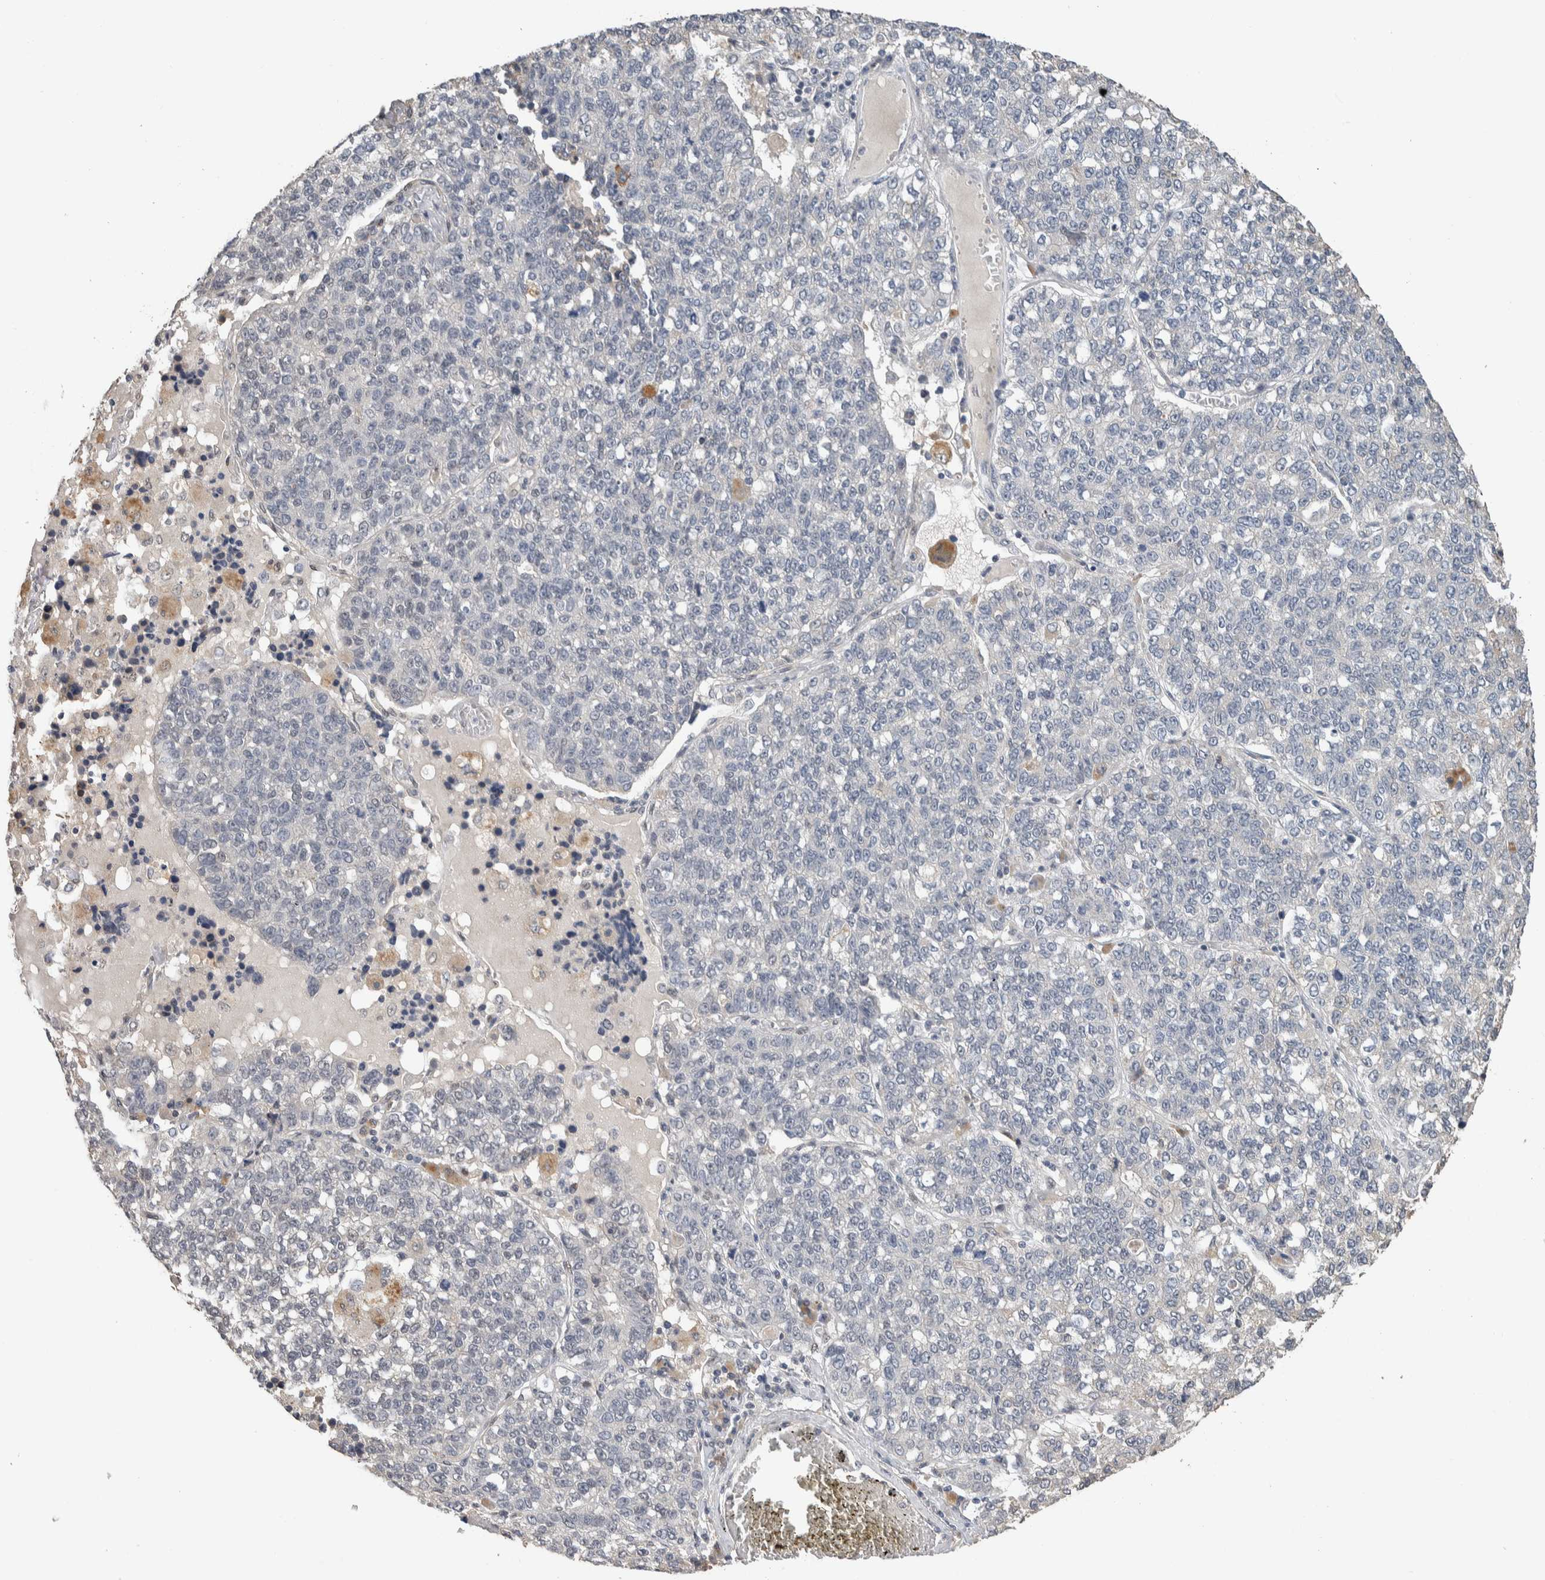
{"staining": {"intensity": "negative", "quantity": "none", "location": "none"}, "tissue": "lung cancer", "cell_type": "Tumor cells", "image_type": "cancer", "snomed": [{"axis": "morphology", "description": "Adenocarcinoma, NOS"}, {"axis": "topography", "description": "Lung"}], "caption": "High power microscopy histopathology image of an immunohistochemistry (IHC) image of adenocarcinoma (lung), revealing no significant positivity in tumor cells. (Stains: DAB immunohistochemistry (IHC) with hematoxylin counter stain, Microscopy: brightfield microscopy at high magnification).", "gene": "CYSRT1", "patient": {"sex": "male", "age": 49}}